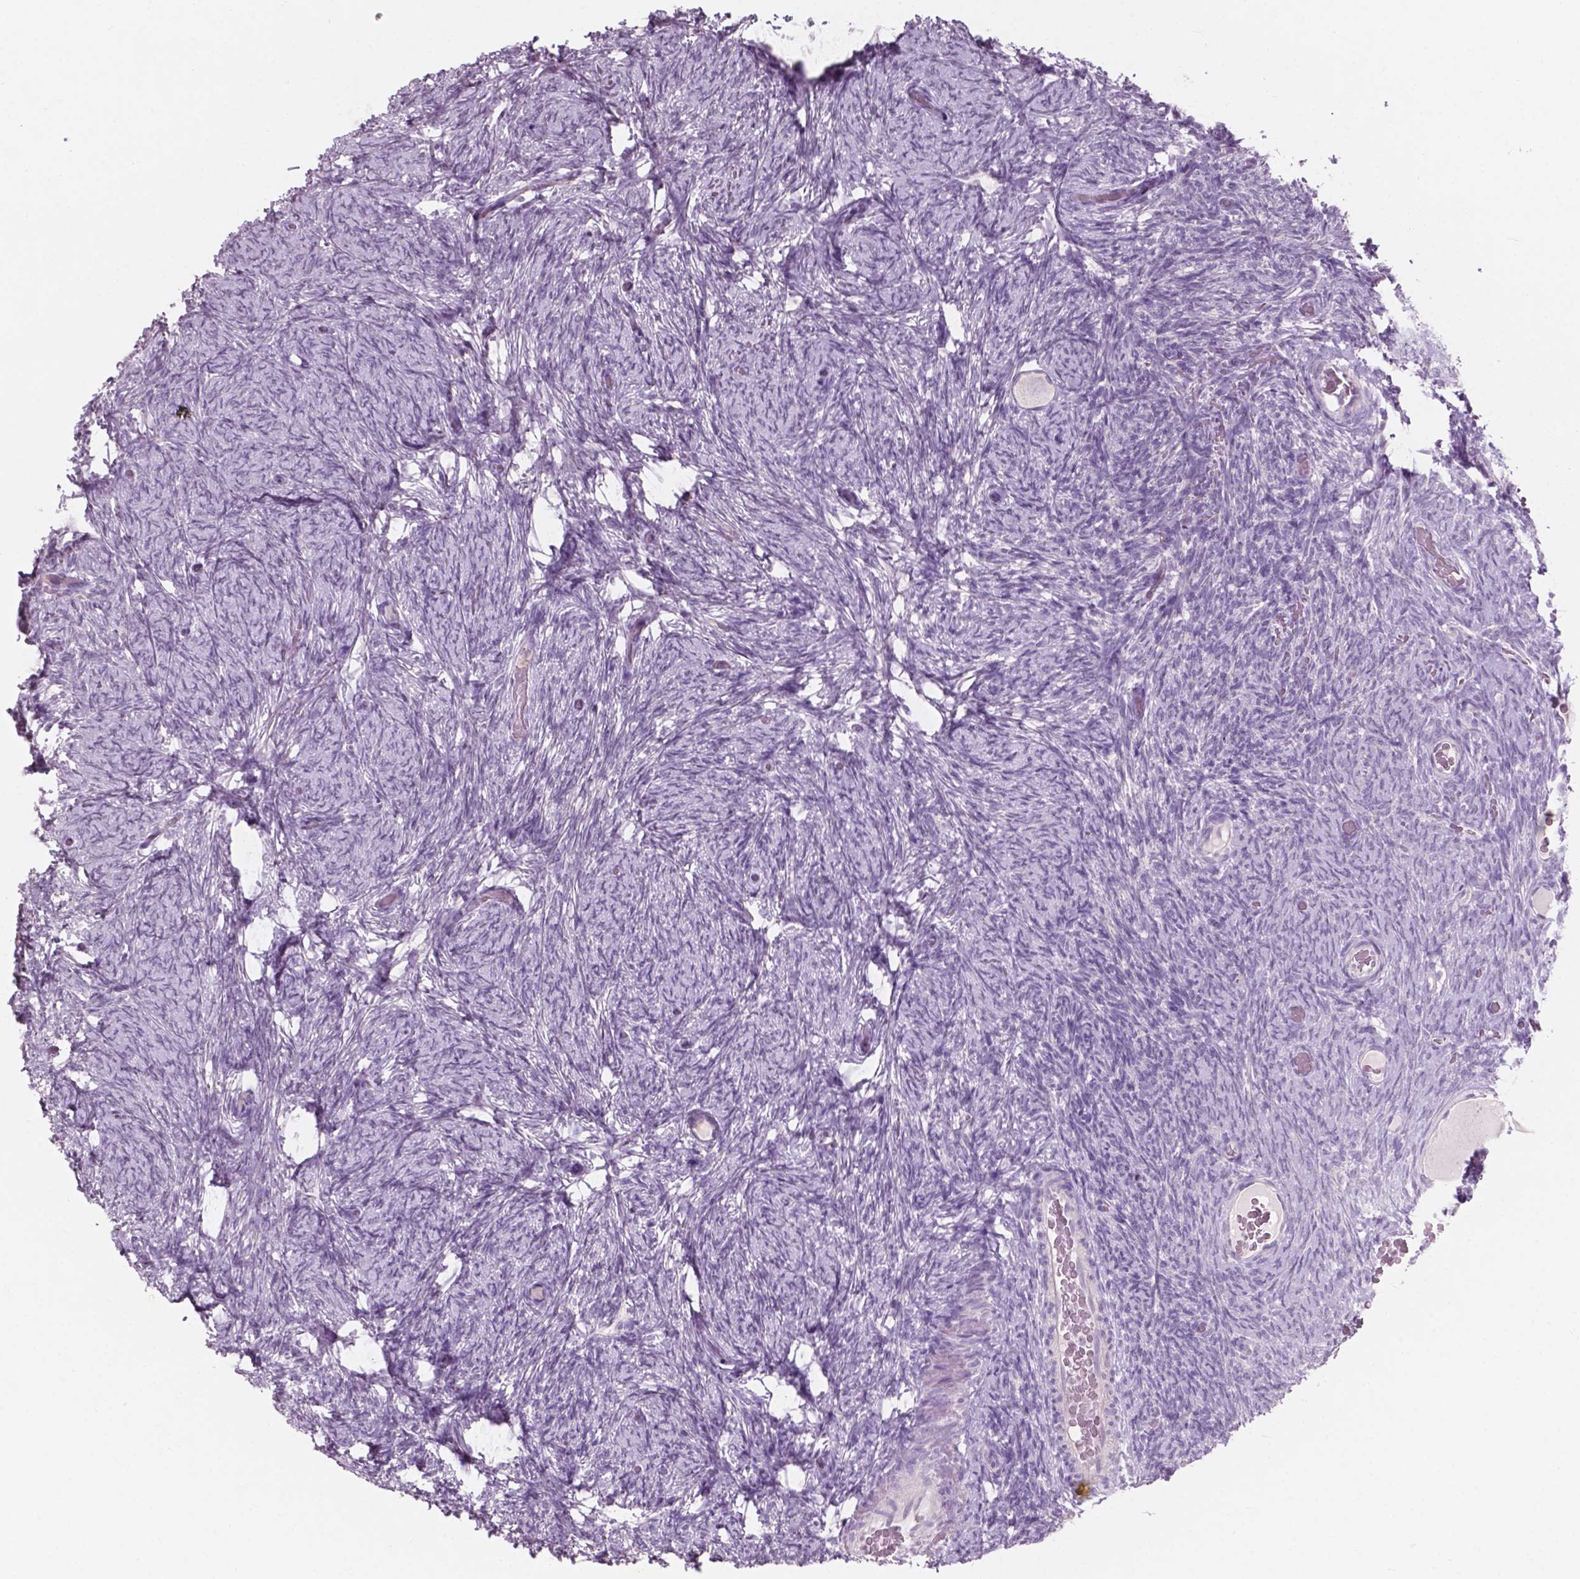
{"staining": {"intensity": "negative", "quantity": "none", "location": "none"}, "tissue": "ovary", "cell_type": "Follicle cells", "image_type": "normal", "snomed": [{"axis": "morphology", "description": "Normal tissue, NOS"}, {"axis": "topography", "description": "Ovary"}], "caption": "Immunohistochemistry histopathology image of normal ovary: human ovary stained with DAB (3,3'-diaminobenzidine) displays no significant protein staining in follicle cells. (Brightfield microscopy of DAB (3,3'-diaminobenzidine) IHC at high magnification).", "gene": "AWAT1", "patient": {"sex": "female", "age": 34}}